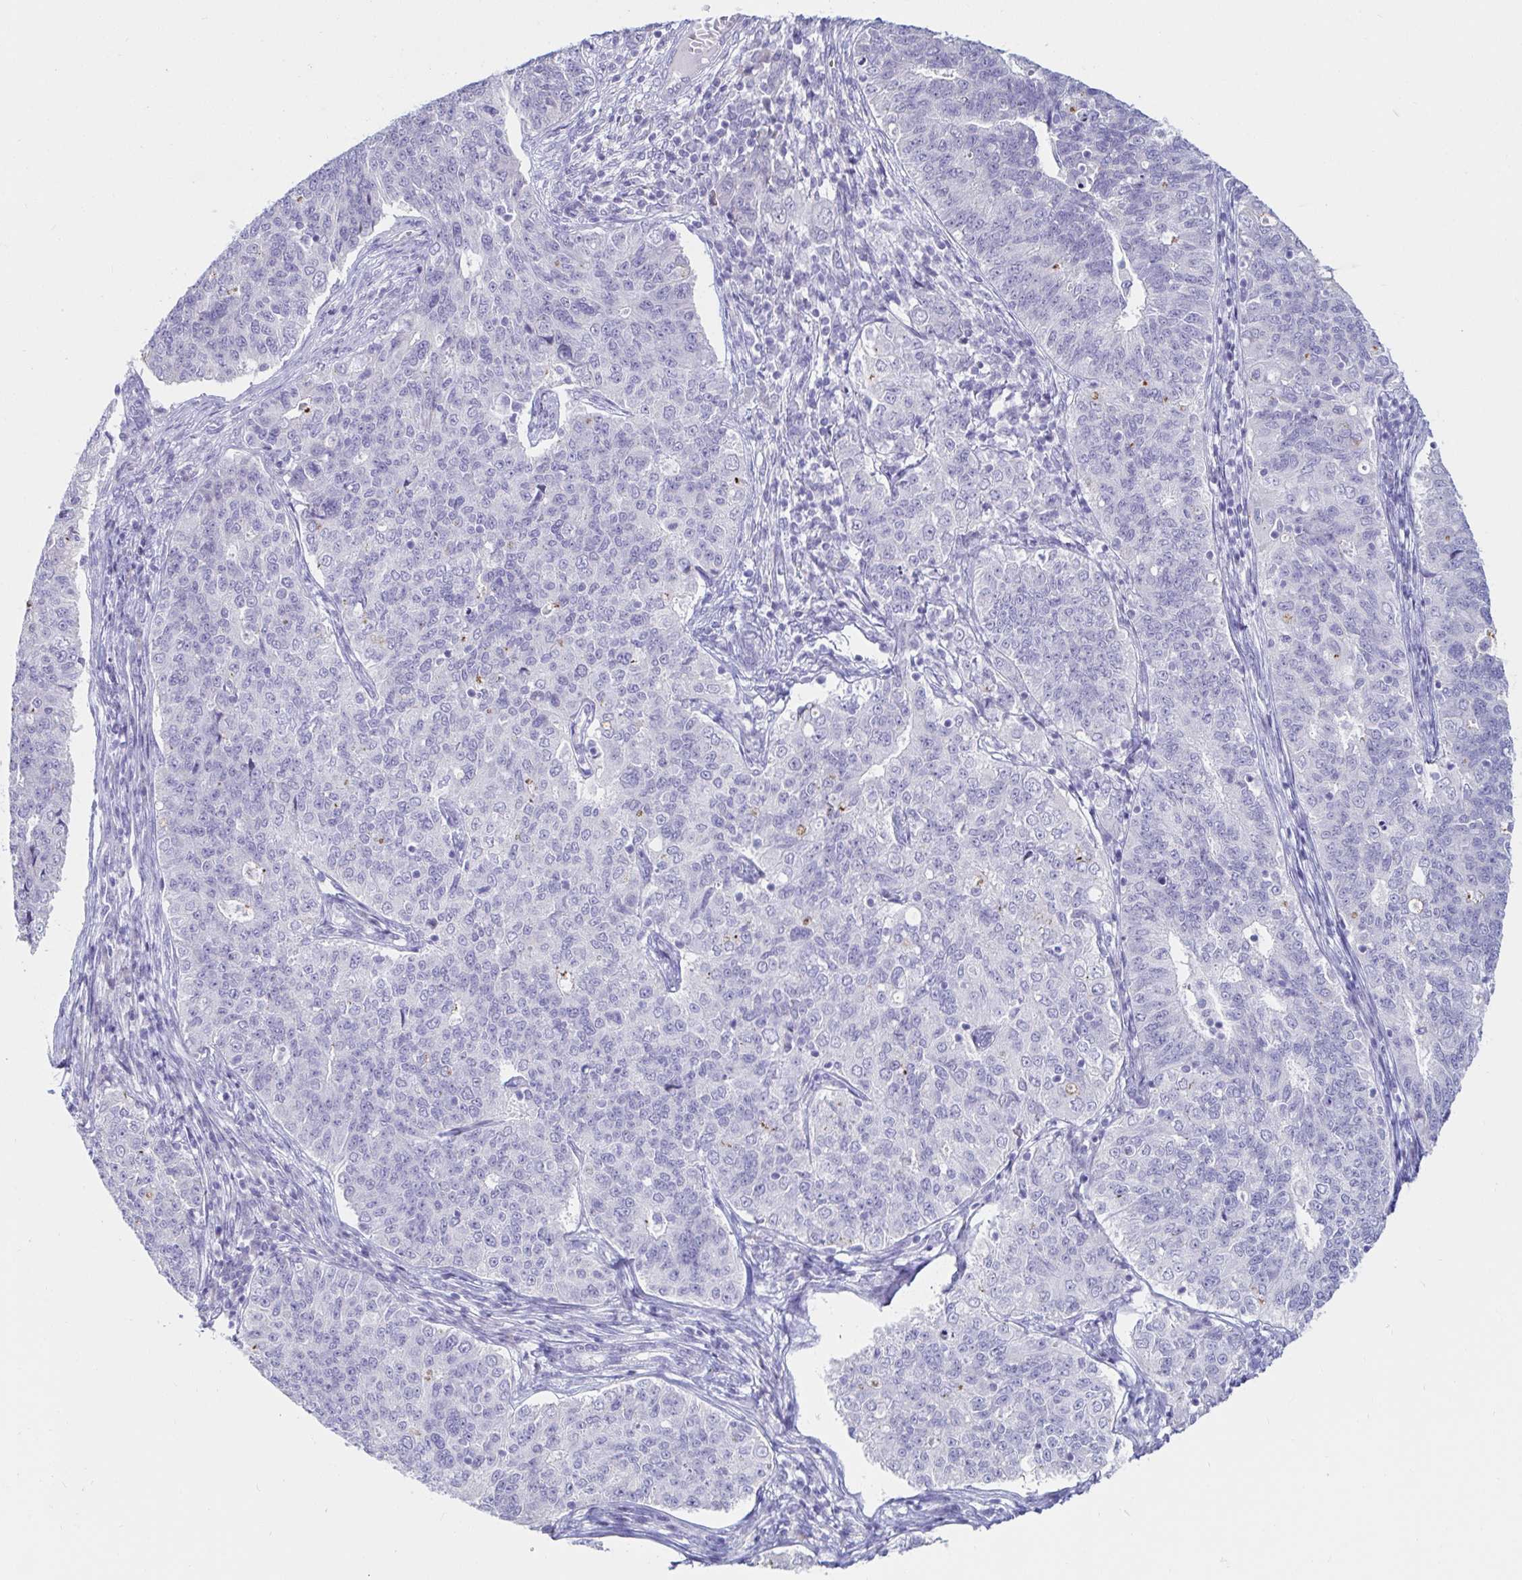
{"staining": {"intensity": "negative", "quantity": "none", "location": "none"}, "tissue": "endometrial cancer", "cell_type": "Tumor cells", "image_type": "cancer", "snomed": [{"axis": "morphology", "description": "Adenocarcinoma, NOS"}, {"axis": "topography", "description": "Endometrium"}], "caption": "Immunohistochemical staining of human endometrial cancer displays no significant expression in tumor cells.", "gene": "C4orf17", "patient": {"sex": "female", "age": 43}}